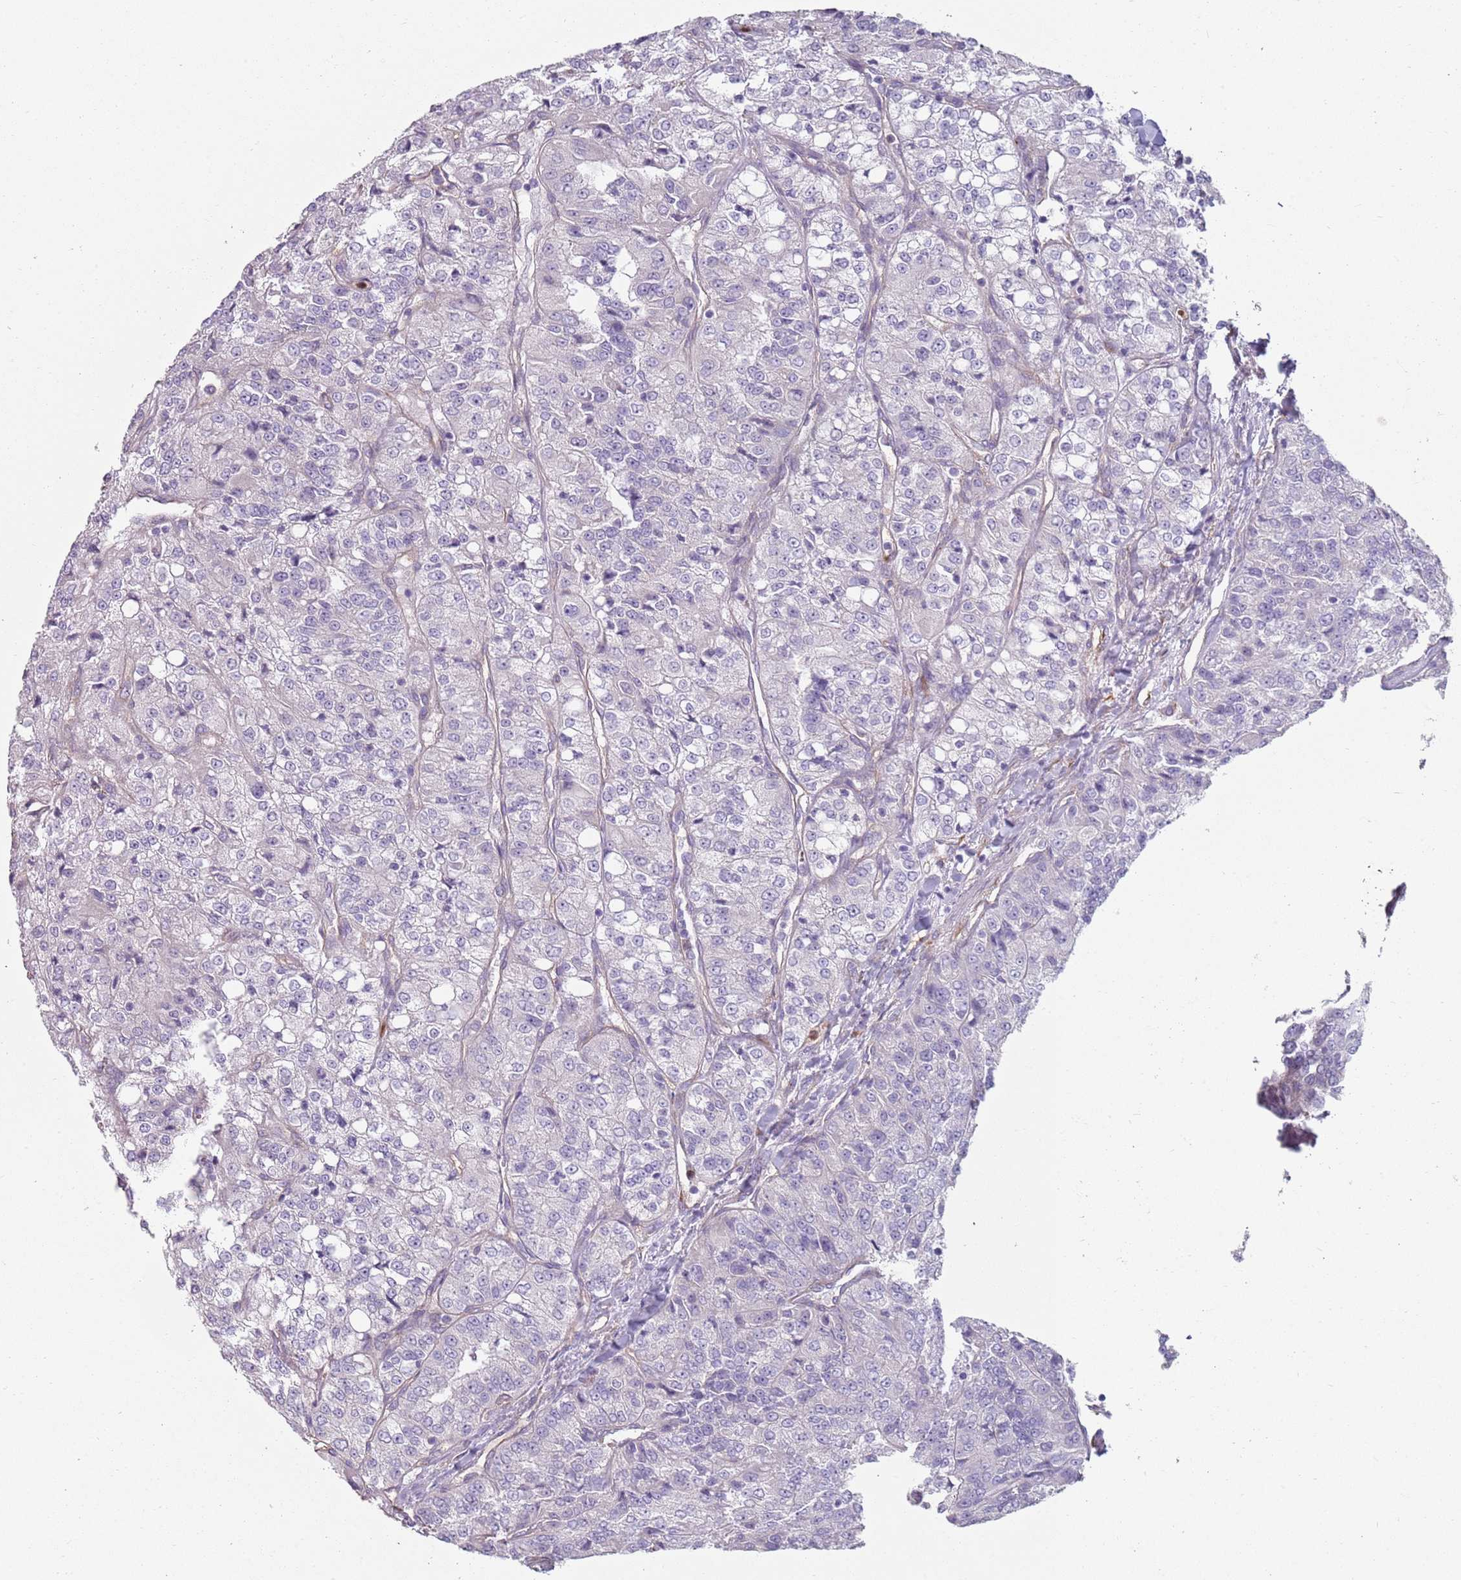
{"staining": {"intensity": "negative", "quantity": "none", "location": "none"}, "tissue": "renal cancer", "cell_type": "Tumor cells", "image_type": "cancer", "snomed": [{"axis": "morphology", "description": "Adenocarcinoma, NOS"}, {"axis": "topography", "description": "Kidney"}], "caption": "High power microscopy photomicrograph of an immunohistochemistry (IHC) image of renal cancer (adenocarcinoma), revealing no significant staining in tumor cells. (Stains: DAB immunohistochemistry (IHC) with hematoxylin counter stain, Microscopy: brightfield microscopy at high magnification).", "gene": "PHLPP2", "patient": {"sex": "female", "age": 63}}